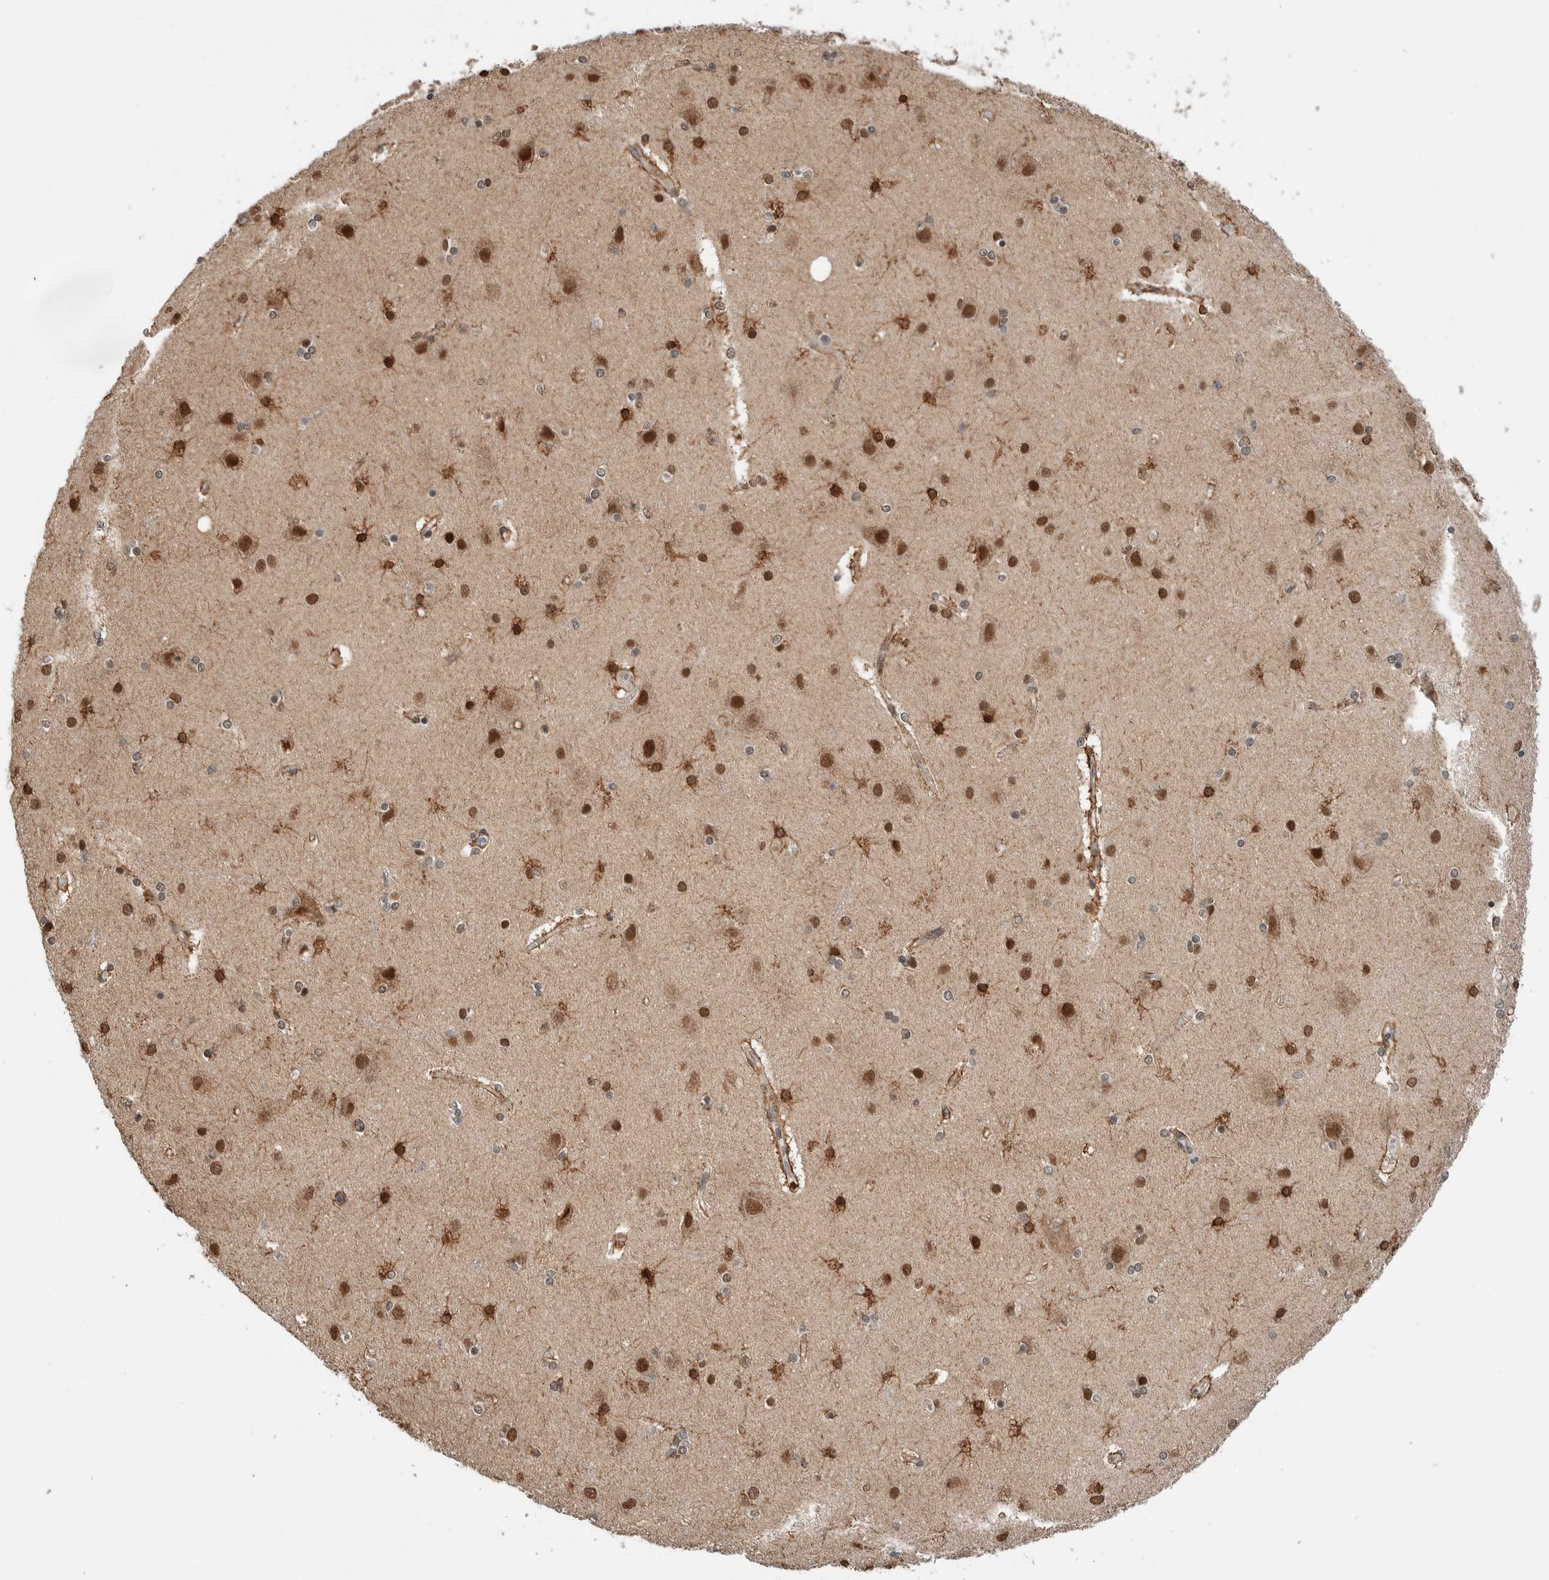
{"staining": {"intensity": "moderate", "quantity": ">75%", "location": "cytoplasmic/membranous,nuclear"}, "tissue": "cerebral cortex", "cell_type": "Endothelial cells", "image_type": "normal", "snomed": [{"axis": "morphology", "description": "Normal tissue, NOS"}, {"axis": "topography", "description": "Cerebral cortex"}], "caption": "A high-resolution micrograph shows immunohistochemistry staining of unremarkable cerebral cortex, which displays moderate cytoplasmic/membranous,nuclear positivity in approximately >75% of endothelial cells.", "gene": "TNRC18", "patient": {"sex": "female", "age": 54}}